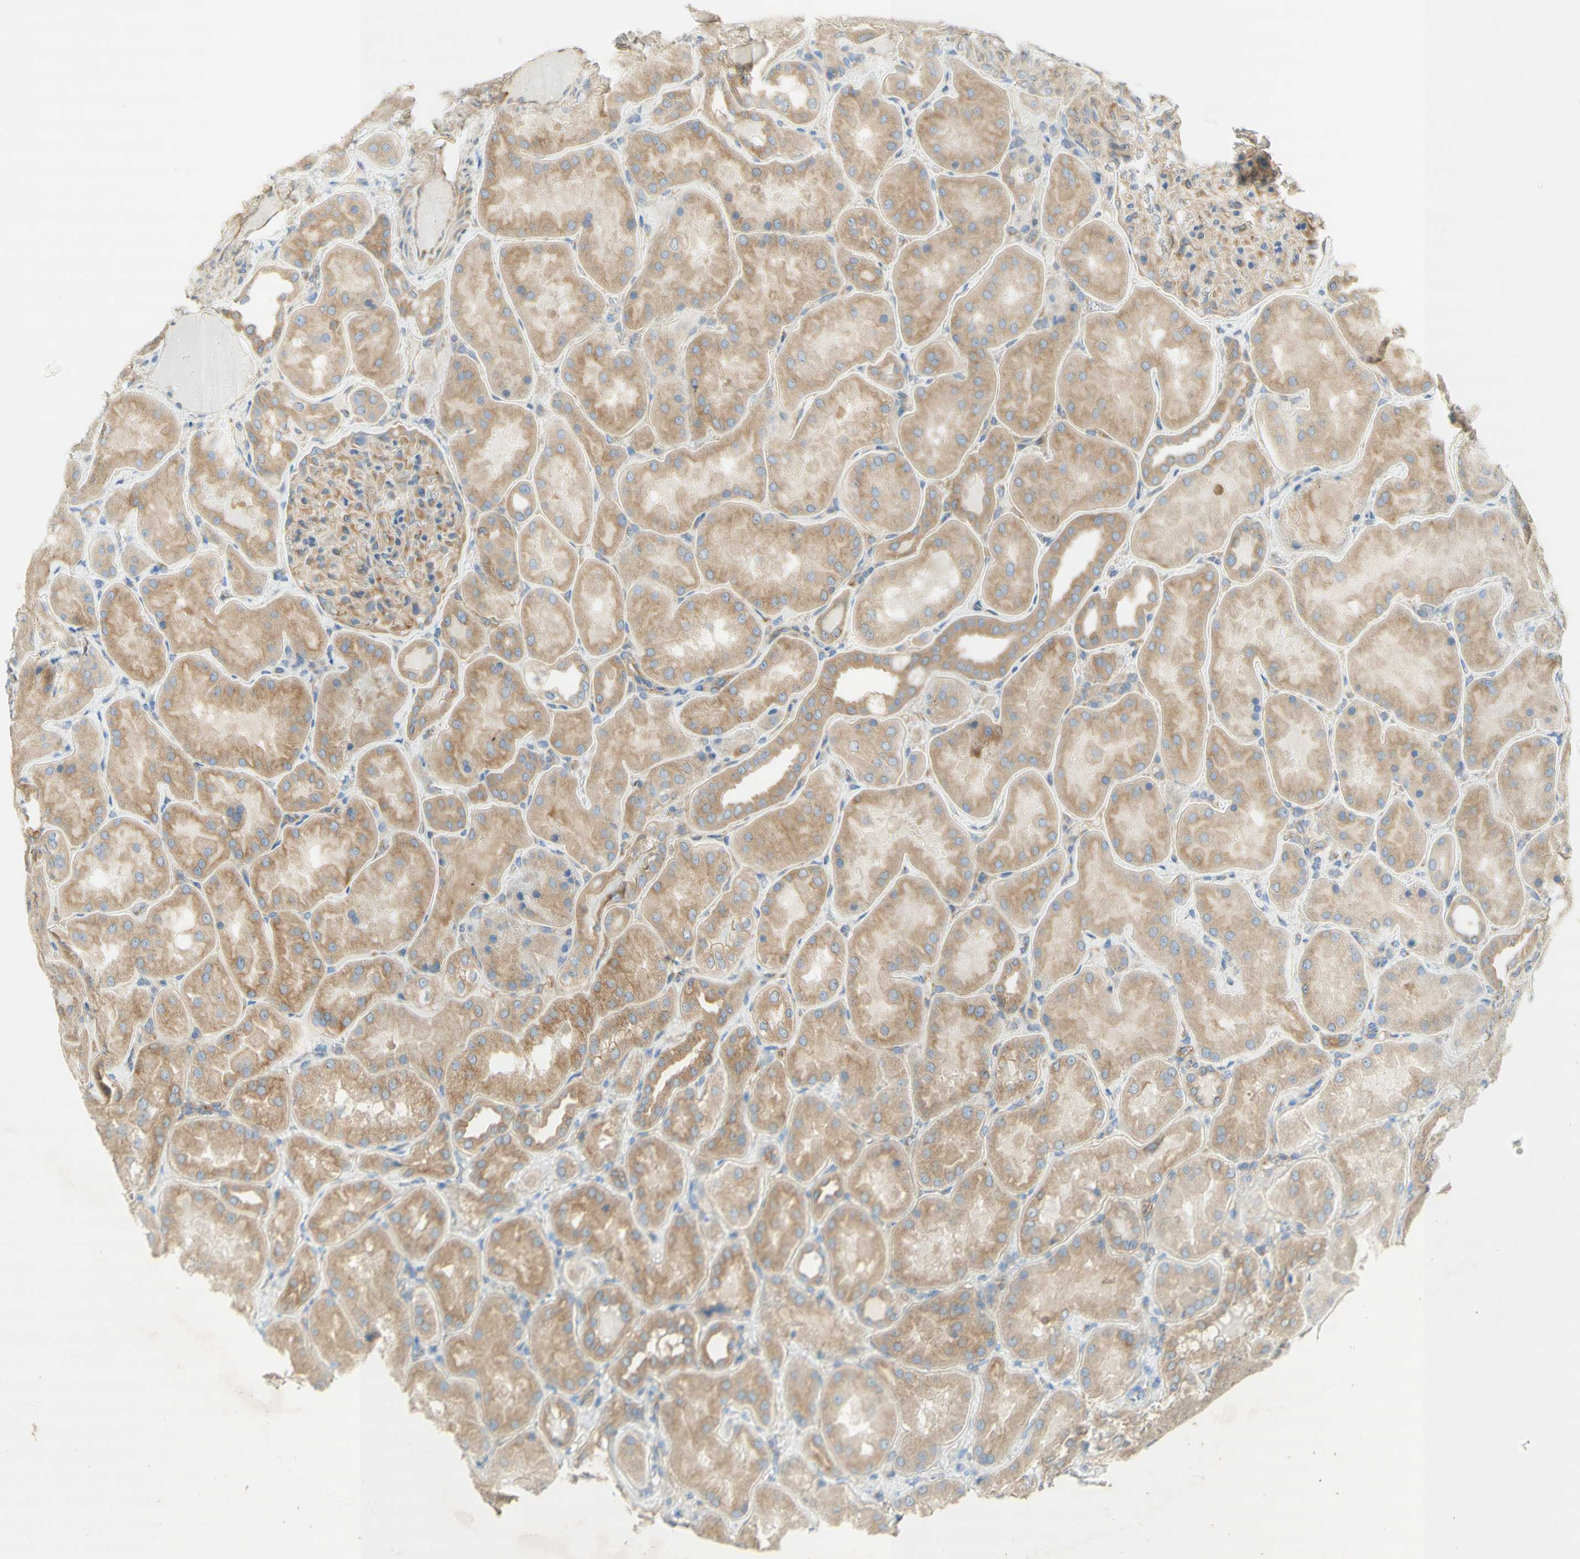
{"staining": {"intensity": "weak", "quantity": "25%-75%", "location": "cytoplasmic/membranous"}, "tissue": "kidney", "cell_type": "Cells in glomeruli", "image_type": "normal", "snomed": [{"axis": "morphology", "description": "Normal tissue, NOS"}, {"axis": "topography", "description": "Kidney"}], "caption": "An IHC micrograph of normal tissue is shown. Protein staining in brown highlights weak cytoplasmic/membranous positivity in kidney within cells in glomeruli.", "gene": "DYNC1H1", "patient": {"sex": "female", "age": 56}}